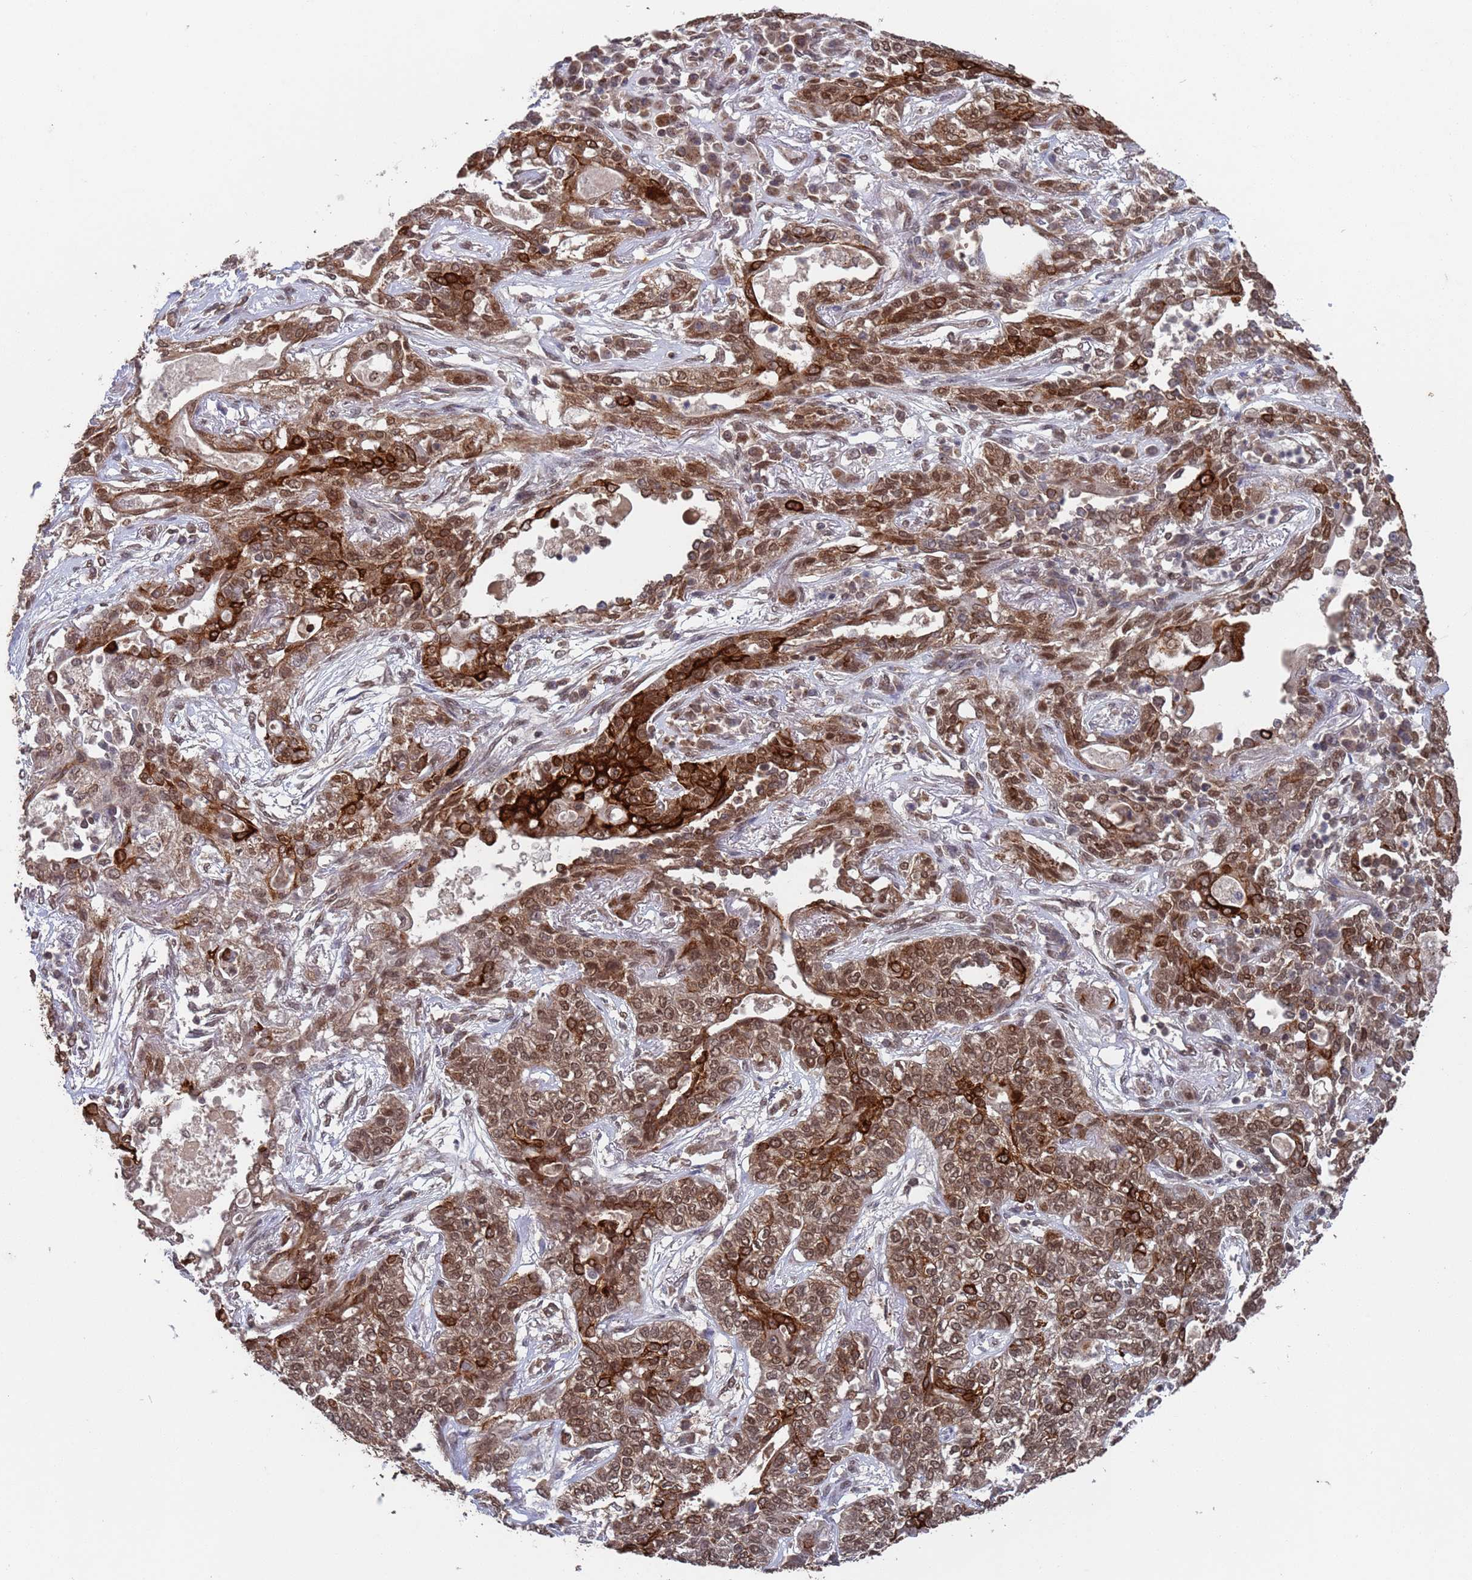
{"staining": {"intensity": "moderate", "quantity": ">75%", "location": "cytoplasmic/membranous,nuclear"}, "tissue": "lung cancer", "cell_type": "Tumor cells", "image_type": "cancer", "snomed": [{"axis": "morphology", "description": "Squamous cell carcinoma, NOS"}, {"axis": "topography", "description": "Lung"}], "caption": "Immunohistochemical staining of human lung cancer shows medium levels of moderate cytoplasmic/membranous and nuclear staining in approximately >75% of tumor cells.", "gene": "FUBP3", "patient": {"sex": "female", "age": 70}}